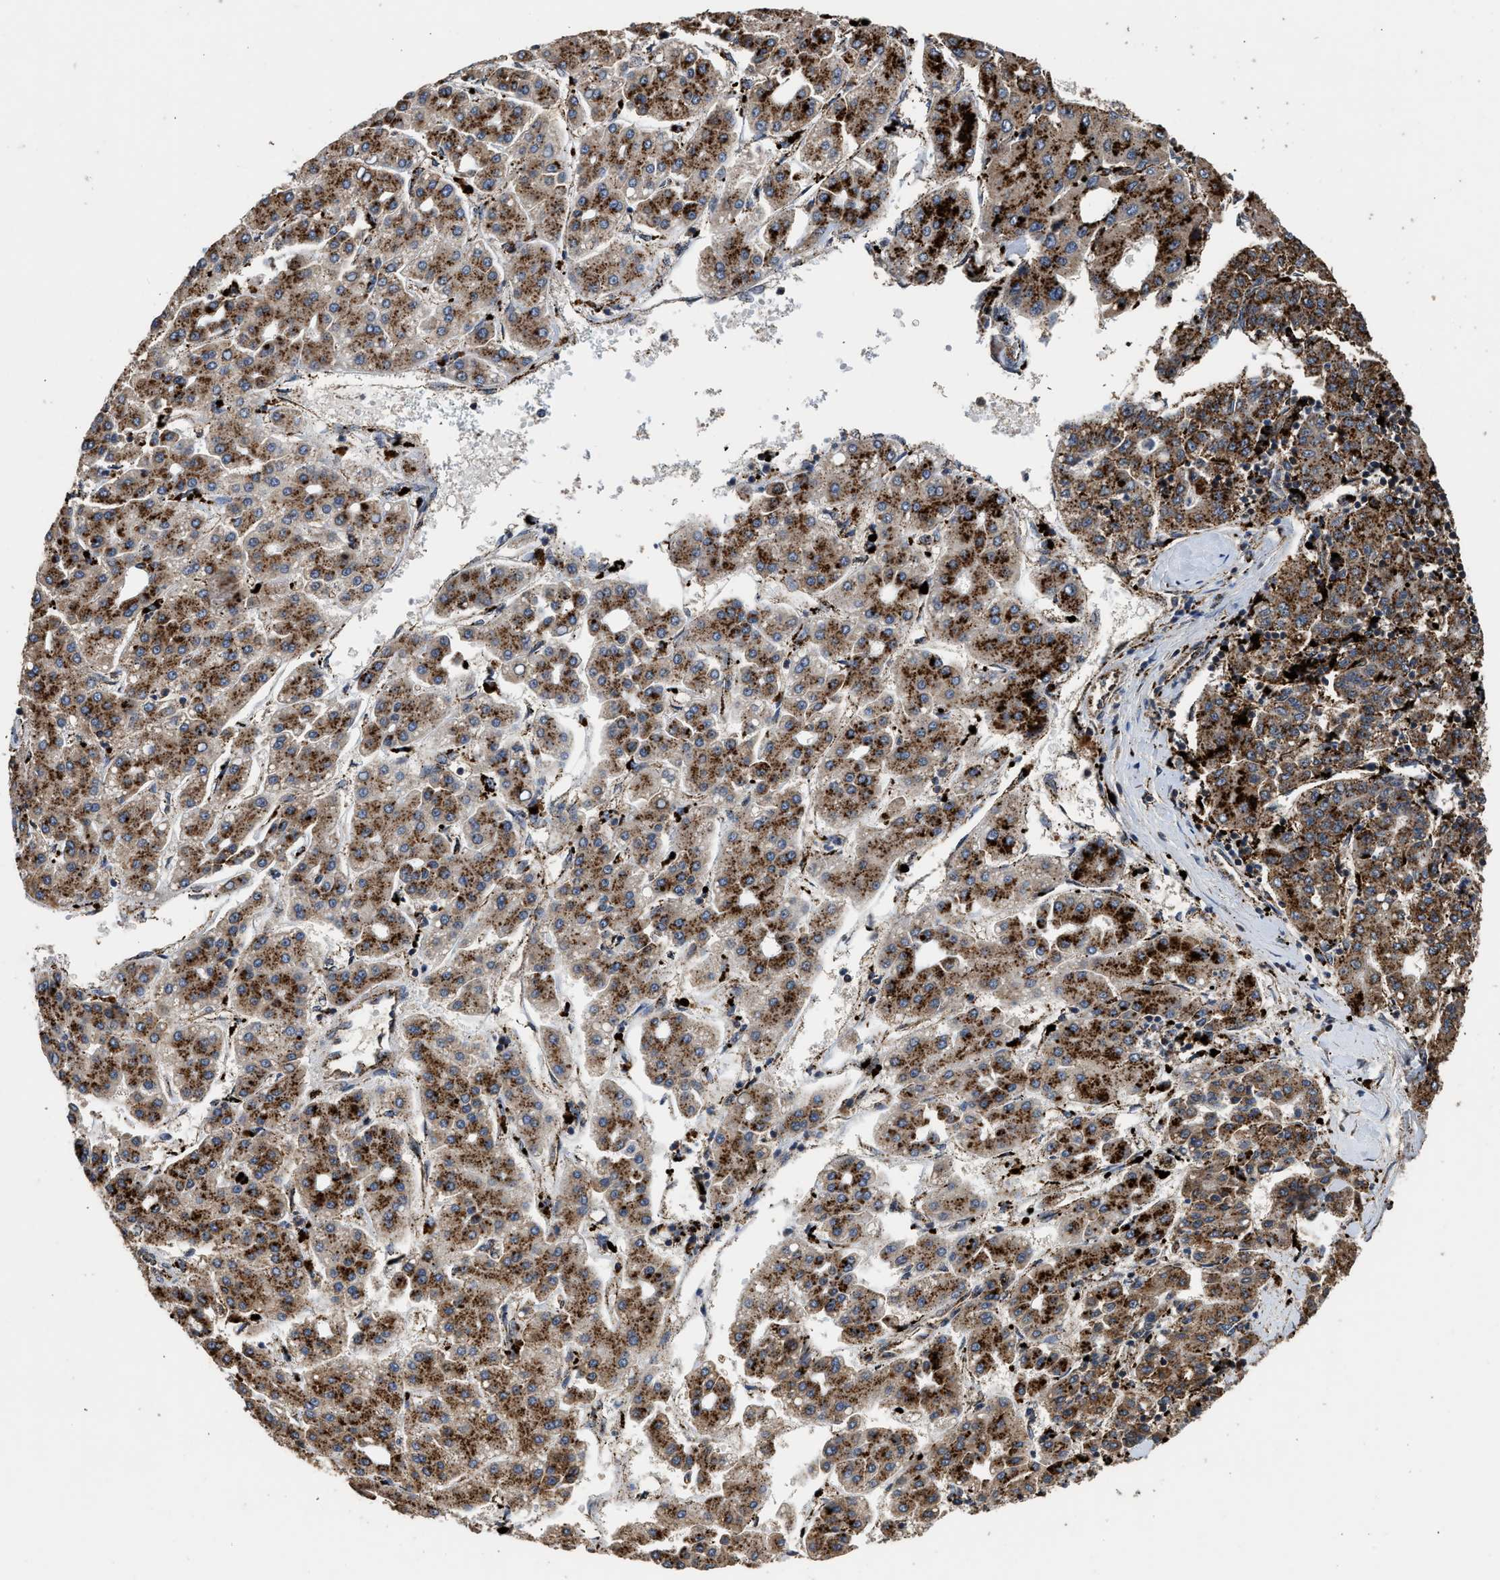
{"staining": {"intensity": "strong", "quantity": ">75%", "location": "cytoplasmic/membranous"}, "tissue": "liver cancer", "cell_type": "Tumor cells", "image_type": "cancer", "snomed": [{"axis": "morphology", "description": "Carcinoma, Hepatocellular, NOS"}, {"axis": "topography", "description": "Liver"}], "caption": "Immunohistochemical staining of human hepatocellular carcinoma (liver) displays high levels of strong cytoplasmic/membranous protein staining in about >75% of tumor cells.", "gene": "CTSV", "patient": {"sex": "male", "age": 65}}